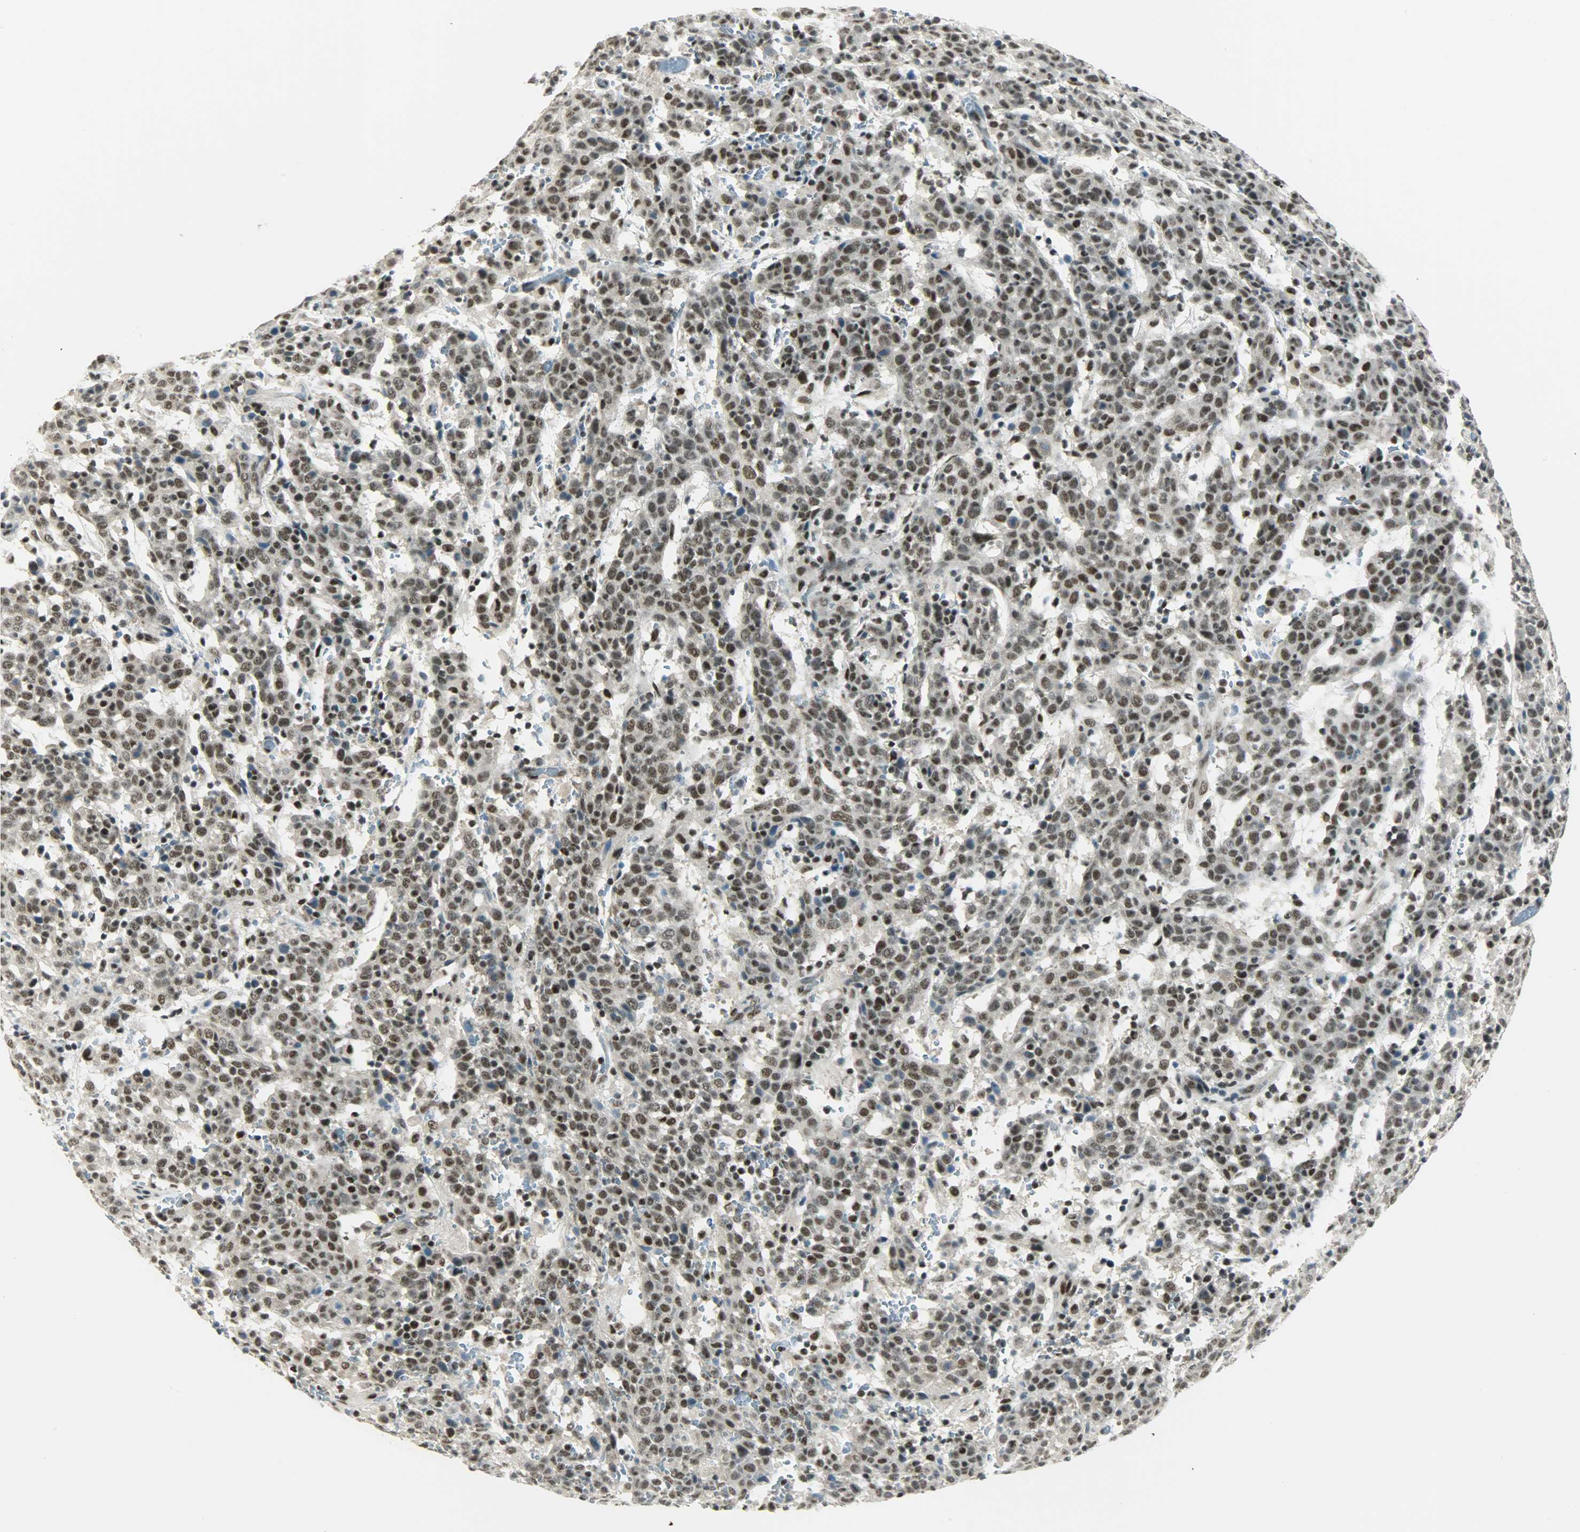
{"staining": {"intensity": "strong", "quantity": ">75%", "location": "nuclear"}, "tissue": "cervical cancer", "cell_type": "Tumor cells", "image_type": "cancer", "snomed": [{"axis": "morphology", "description": "Normal tissue, NOS"}, {"axis": "morphology", "description": "Squamous cell carcinoma, NOS"}, {"axis": "topography", "description": "Cervix"}], "caption": "This image reveals immunohistochemistry staining of human cervical cancer, with high strong nuclear staining in about >75% of tumor cells.", "gene": "SUGP1", "patient": {"sex": "female", "age": 67}}